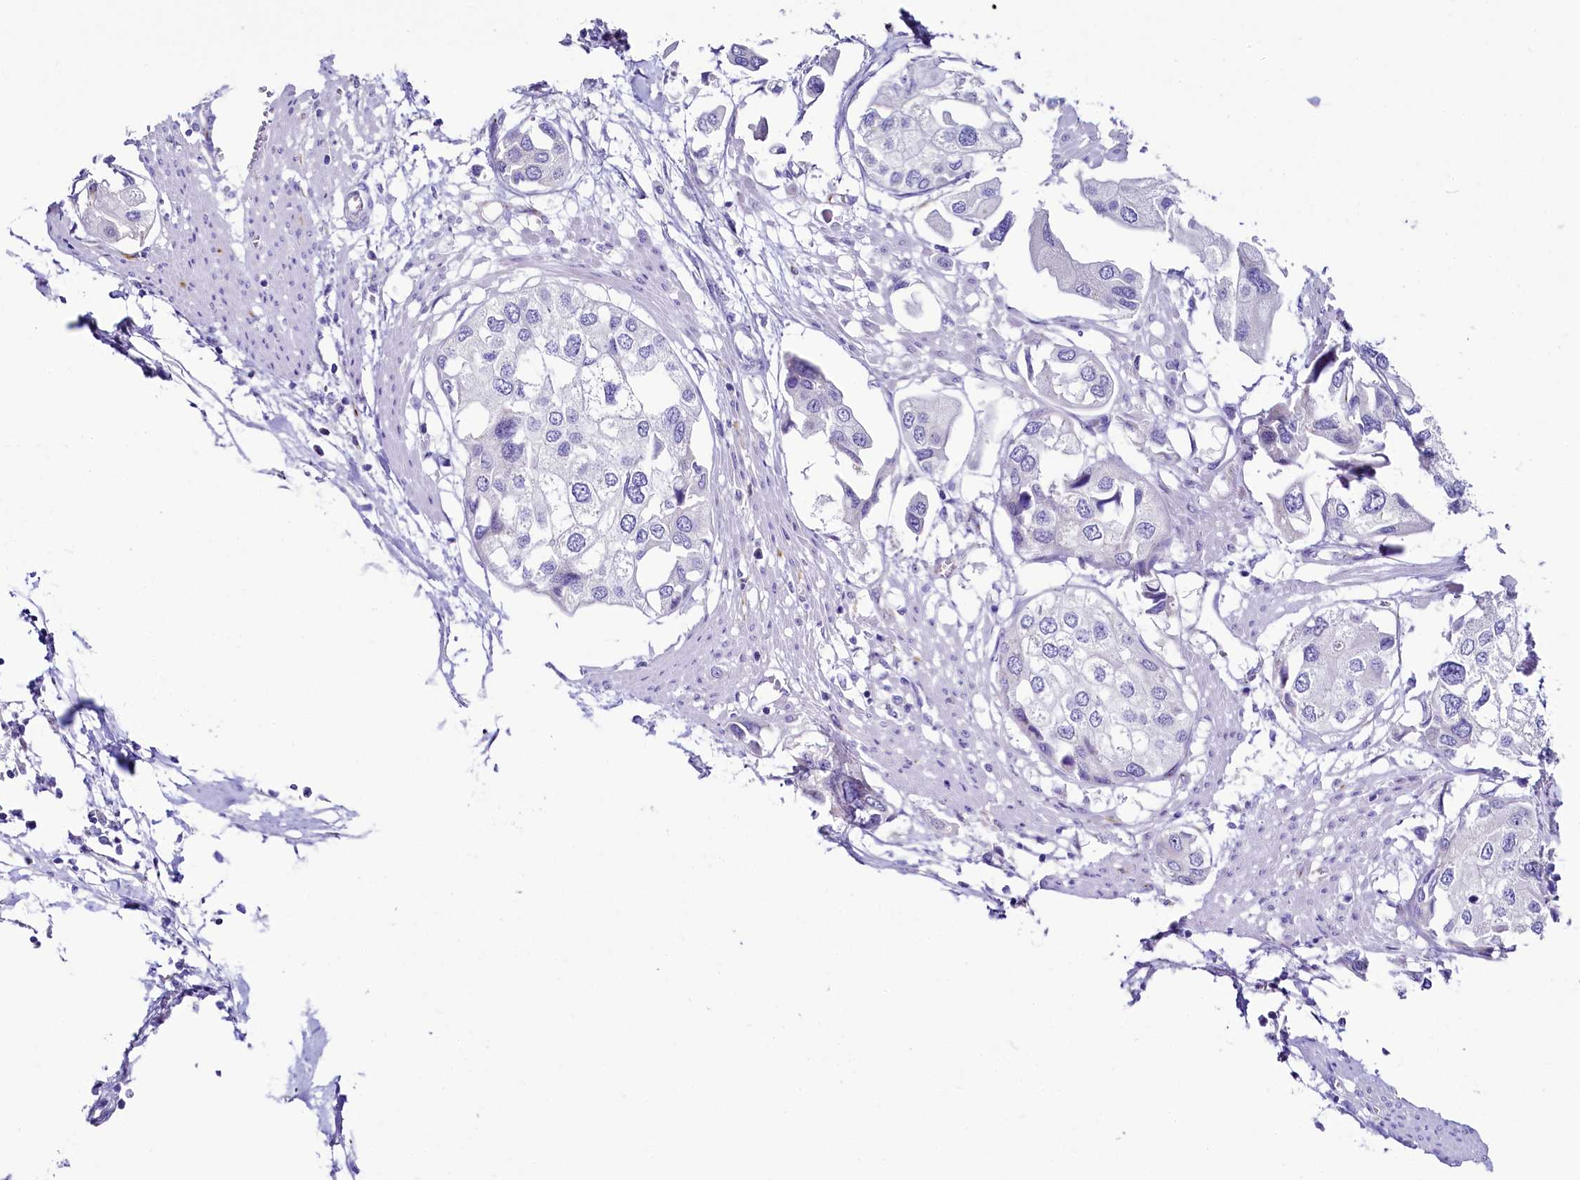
{"staining": {"intensity": "negative", "quantity": "none", "location": "none"}, "tissue": "urothelial cancer", "cell_type": "Tumor cells", "image_type": "cancer", "snomed": [{"axis": "morphology", "description": "Urothelial carcinoma, High grade"}, {"axis": "topography", "description": "Urinary bladder"}], "caption": "Immunohistochemical staining of urothelial cancer displays no significant expression in tumor cells.", "gene": "SH3TC2", "patient": {"sex": "male", "age": 64}}